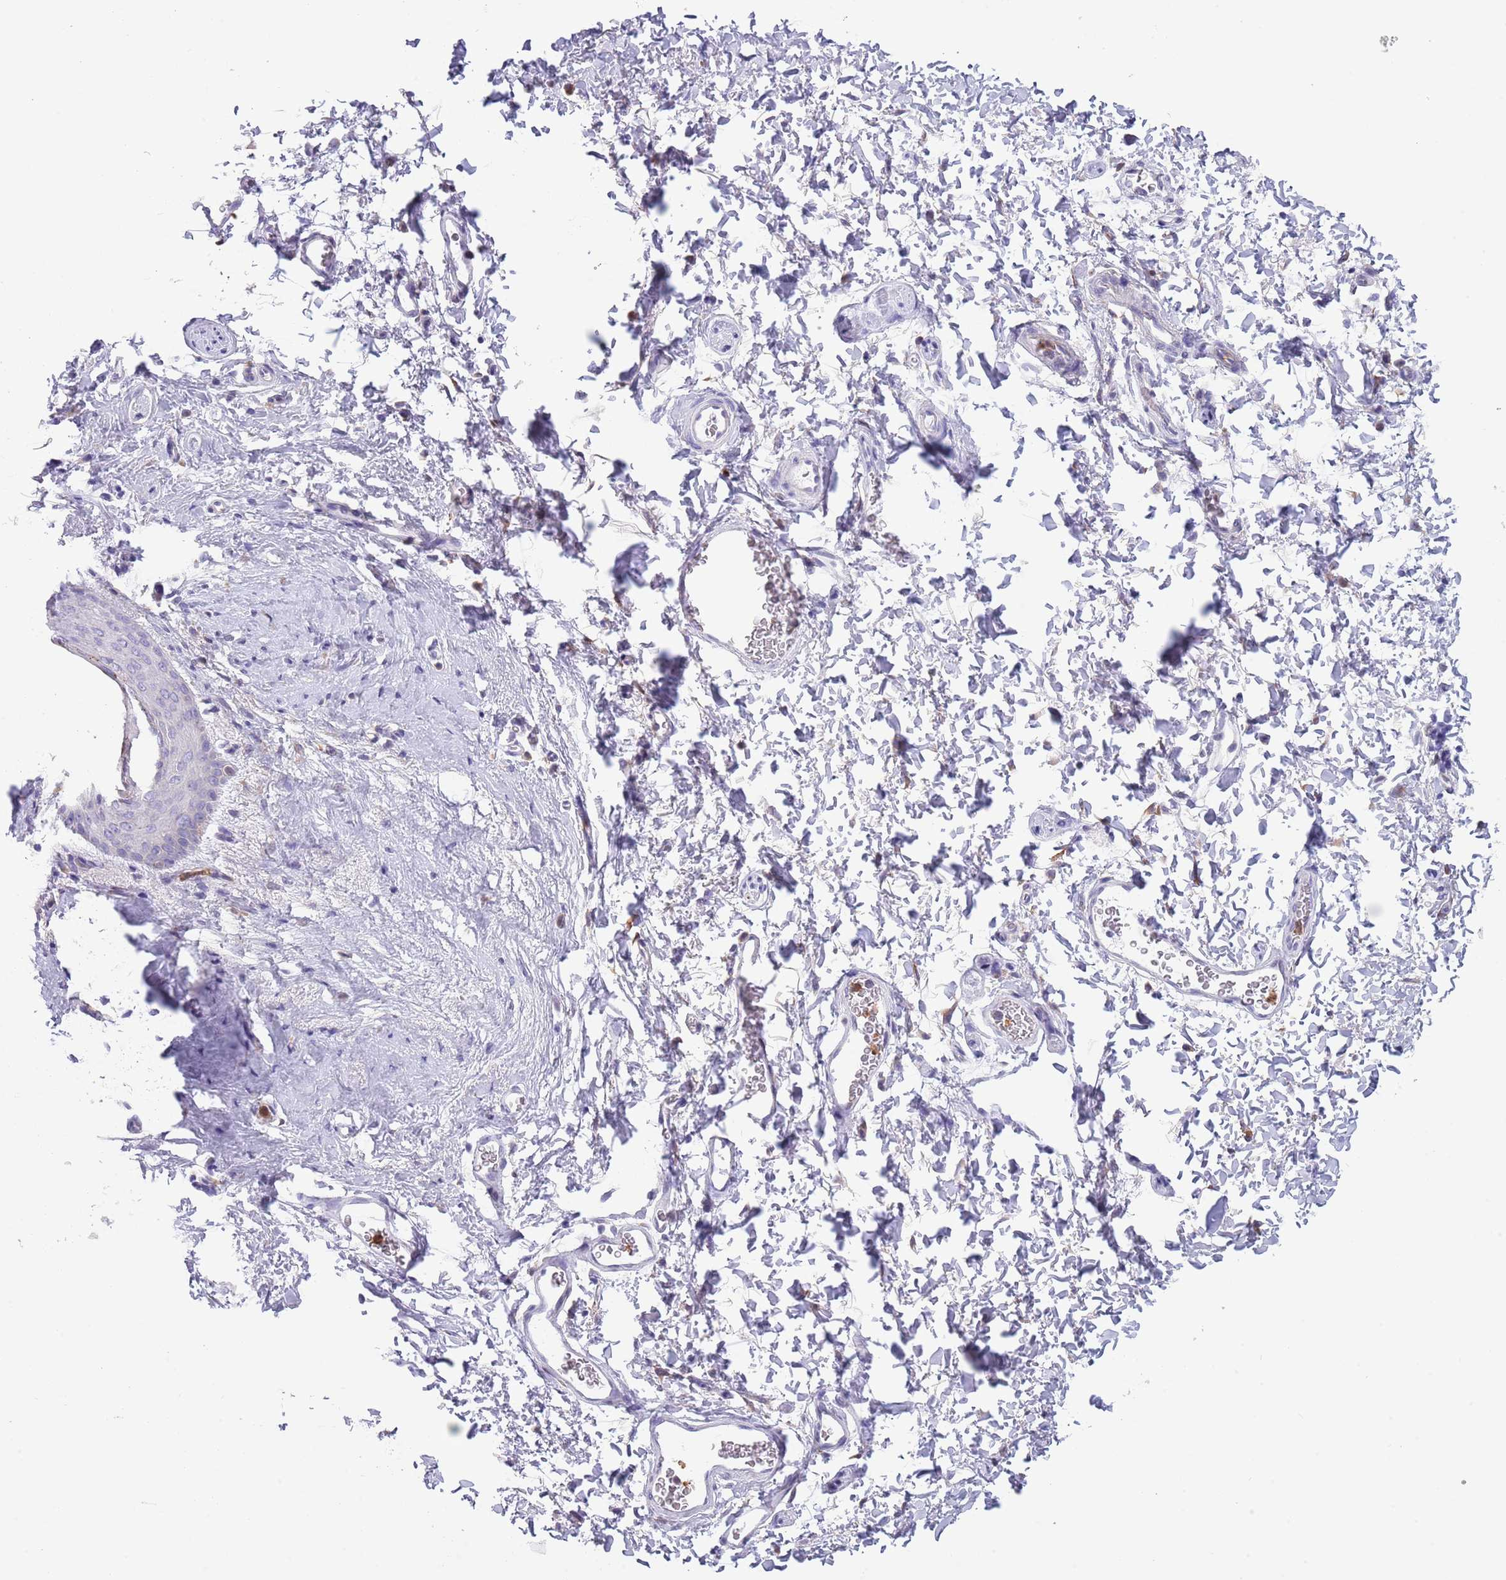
{"staining": {"intensity": "negative", "quantity": "none", "location": "none"}, "tissue": "skin", "cell_type": "Epidermal cells", "image_type": "normal", "snomed": [{"axis": "morphology", "description": "Normal tissue, NOS"}, {"axis": "topography", "description": "Anal"}], "caption": "Immunohistochemical staining of unremarkable skin shows no significant staining in epidermal cells. The staining is performed using DAB (3,3'-diaminobenzidine) brown chromogen with nuclei counter-stained in using hematoxylin.", "gene": "ZFP2", "patient": {"sex": "male", "age": 44}}